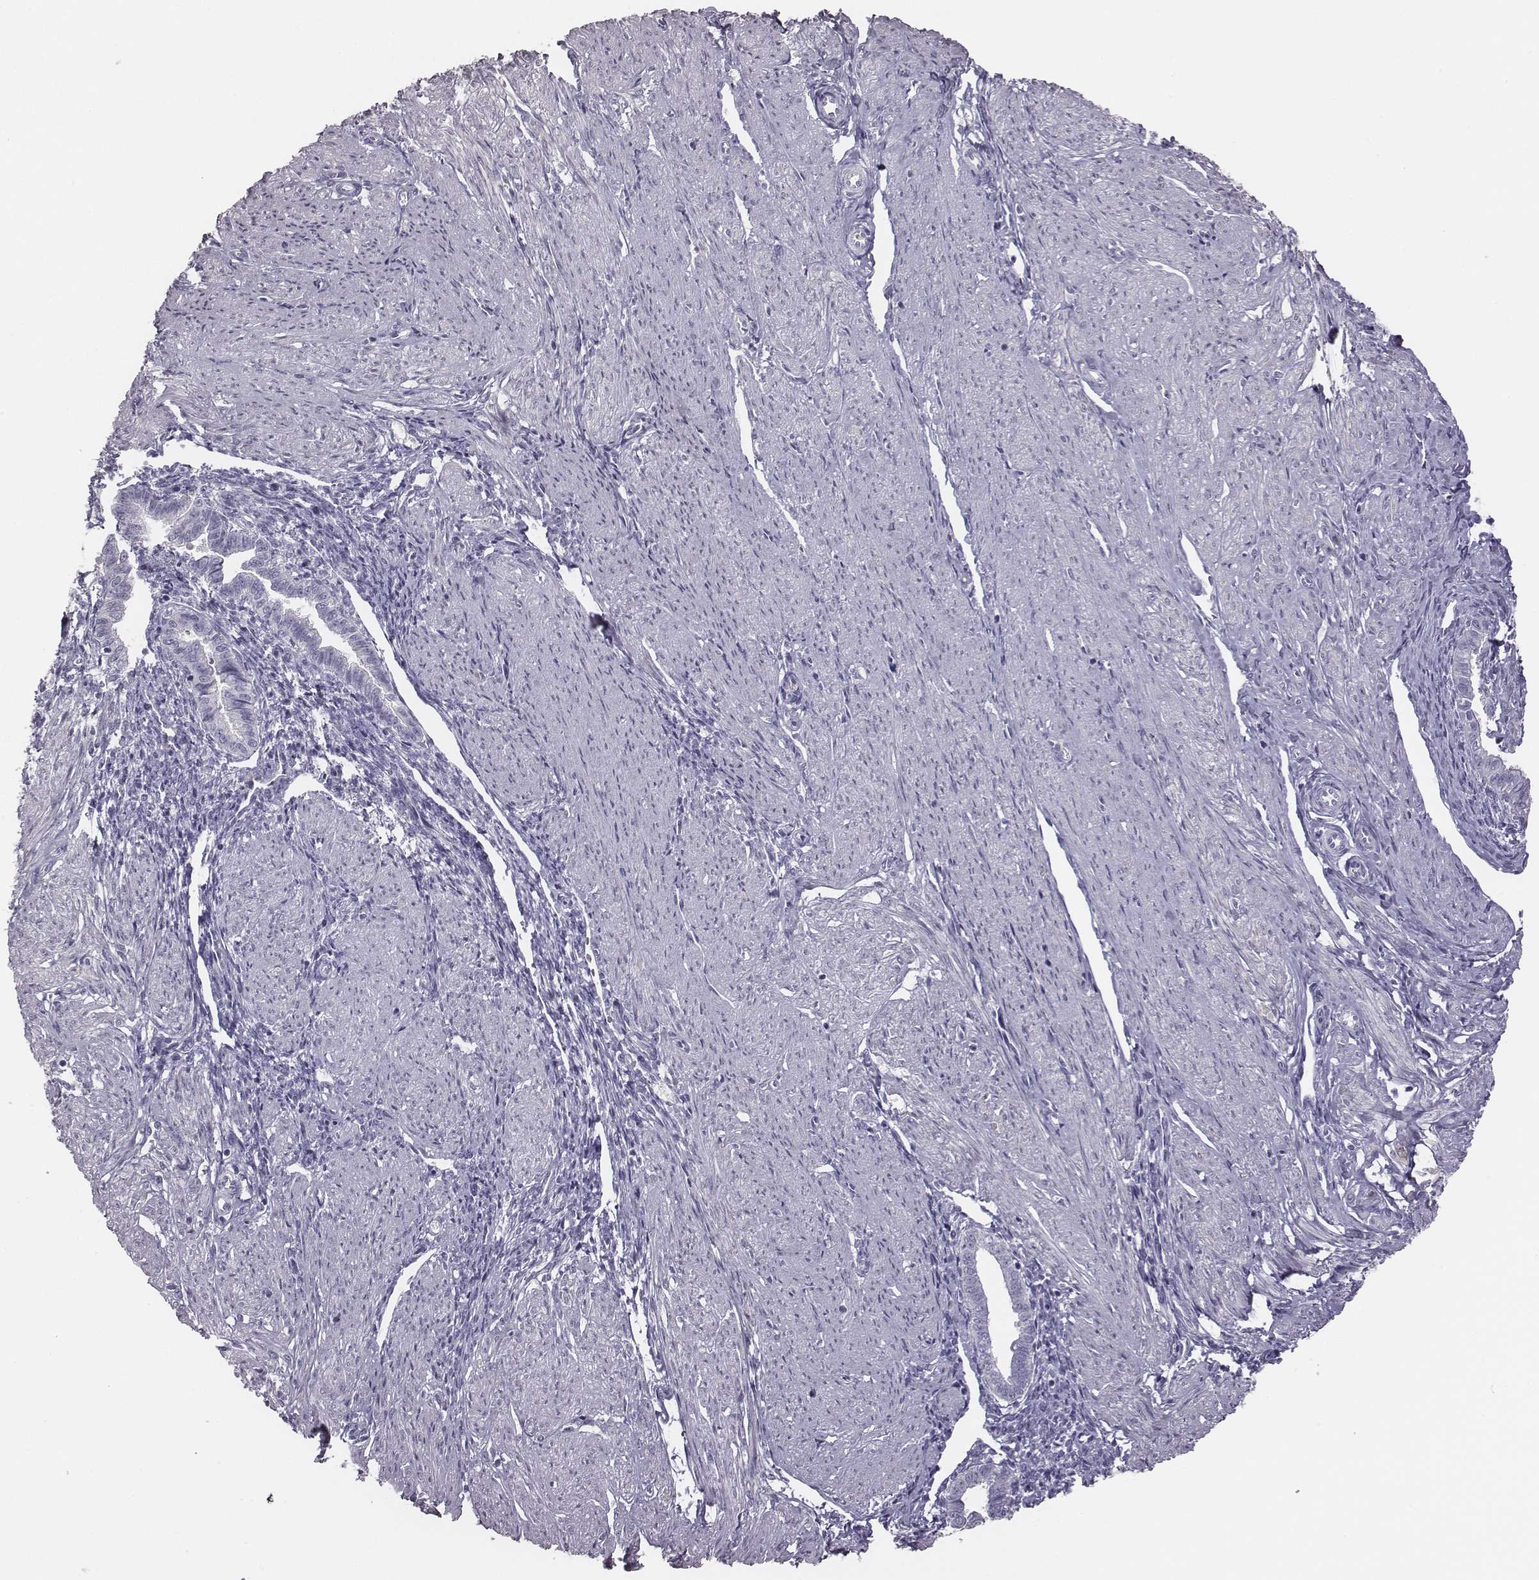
{"staining": {"intensity": "negative", "quantity": "none", "location": "none"}, "tissue": "endometrium", "cell_type": "Cells in endometrial stroma", "image_type": "normal", "snomed": [{"axis": "morphology", "description": "Normal tissue, NOS"}, {"axis": "topography", "description": "Endometrium"}], "caption": "An immunohistochemistry (IHC) photomicrograph of normal endometrium is shown. There is no staining in cells in endometrial stroma of endometrium.", "gene": "ENSG00000290147", "patient": {"sex": "female", "age": 37}}